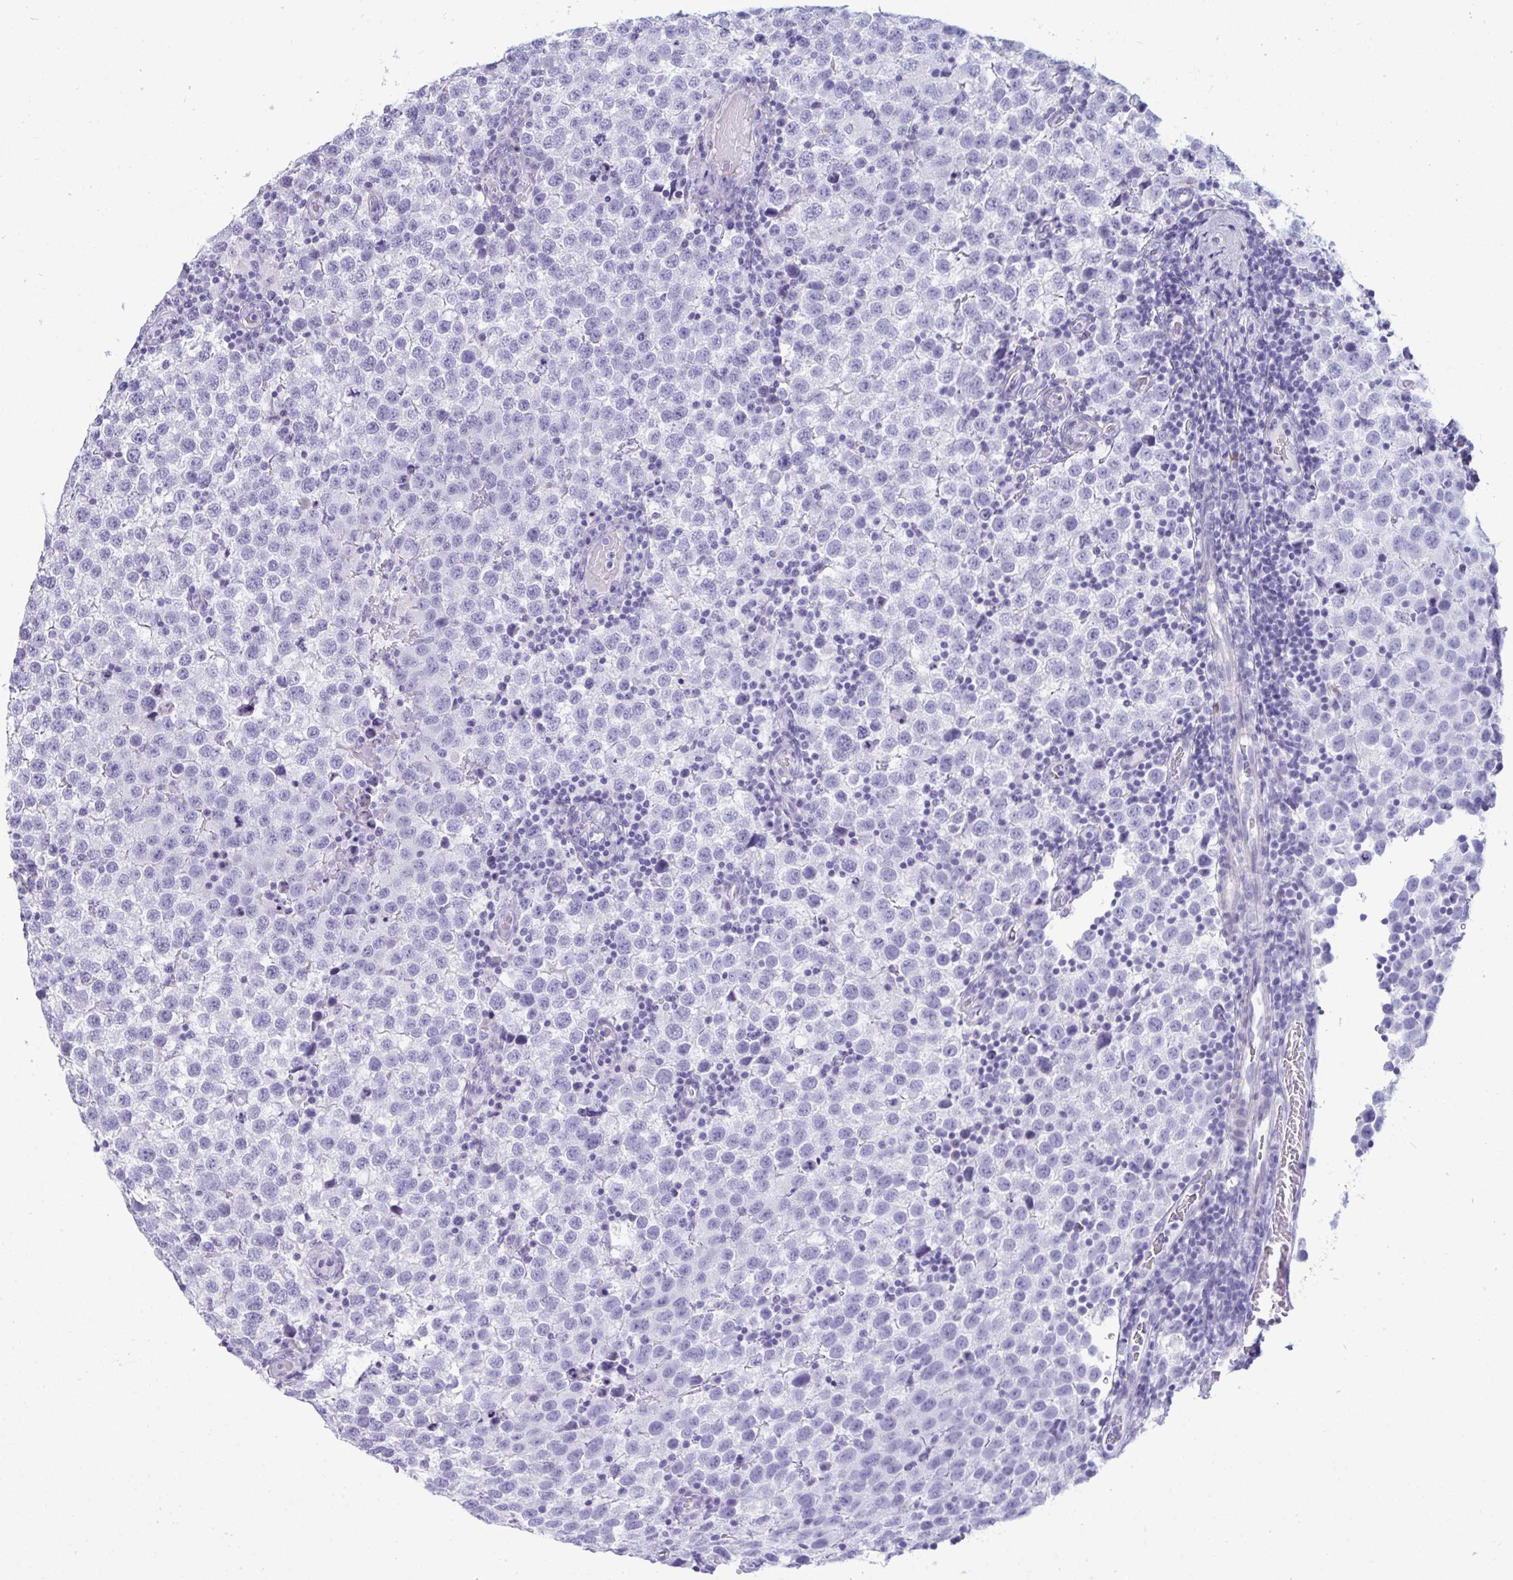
{"staining": {"intensity": "negative", "quantity": "none", "location": "none"}, "tissue": "testis cancer", "cell_type": "Tumor cells", "image_type": "cancer", "snomed": [{"axis": "morphology", "description": "Seminoma, NOS"}, {"axis": "topography", "description": "Testis"}], "caption": "This is a photomicrograph of IHC staining of testis seminoma, which shows no expression in tumor cells.", "gene": "ARHGAP42", "patient": {"sex": "male", "age": 34}}